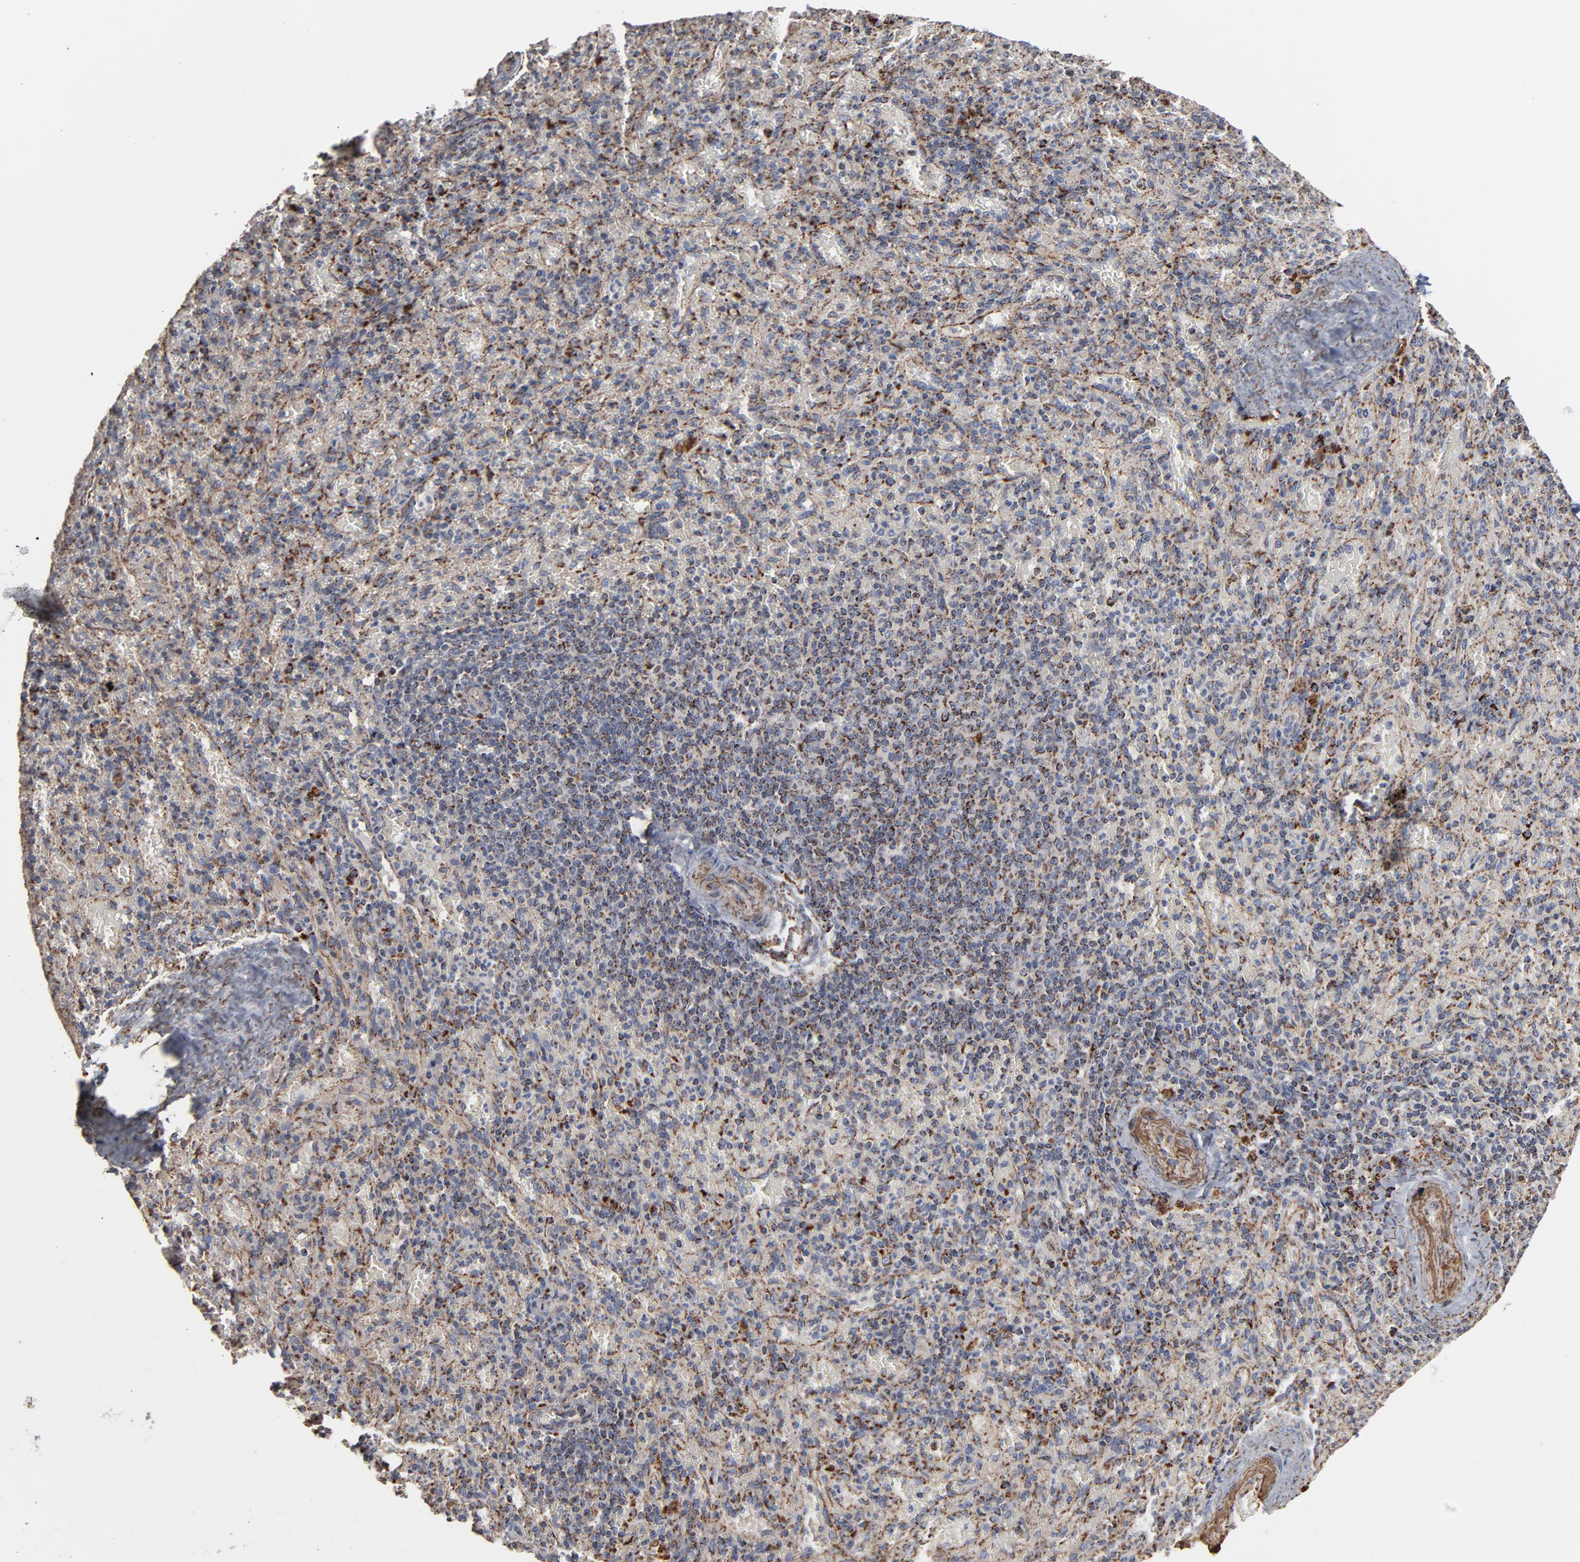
{"staining": {"intensity": "strong", "quantity": "25%-75%", "location": "cytoplasmic/membranous"}, "tissue": "spleen", "cell_type": "Cells in red pulp", "image_type": "normal", "snomed": [{"axis": "morphology", "description": "Normal tissue, NOS"}, {"axis": "topography", "description": "Spleen"}], "caption": "Immunohistochemical staining of benign spleen displays high levels of strong cytoplasmic/membranous staining in about 25%-75% of cells in red pulp. (Stains: DAB in brown, nuclei in blue, Microscopy: brightfield microscopy at high magnification).", "gene": "UQCRC1", "patient": {"sex": "female", "age": 43}}